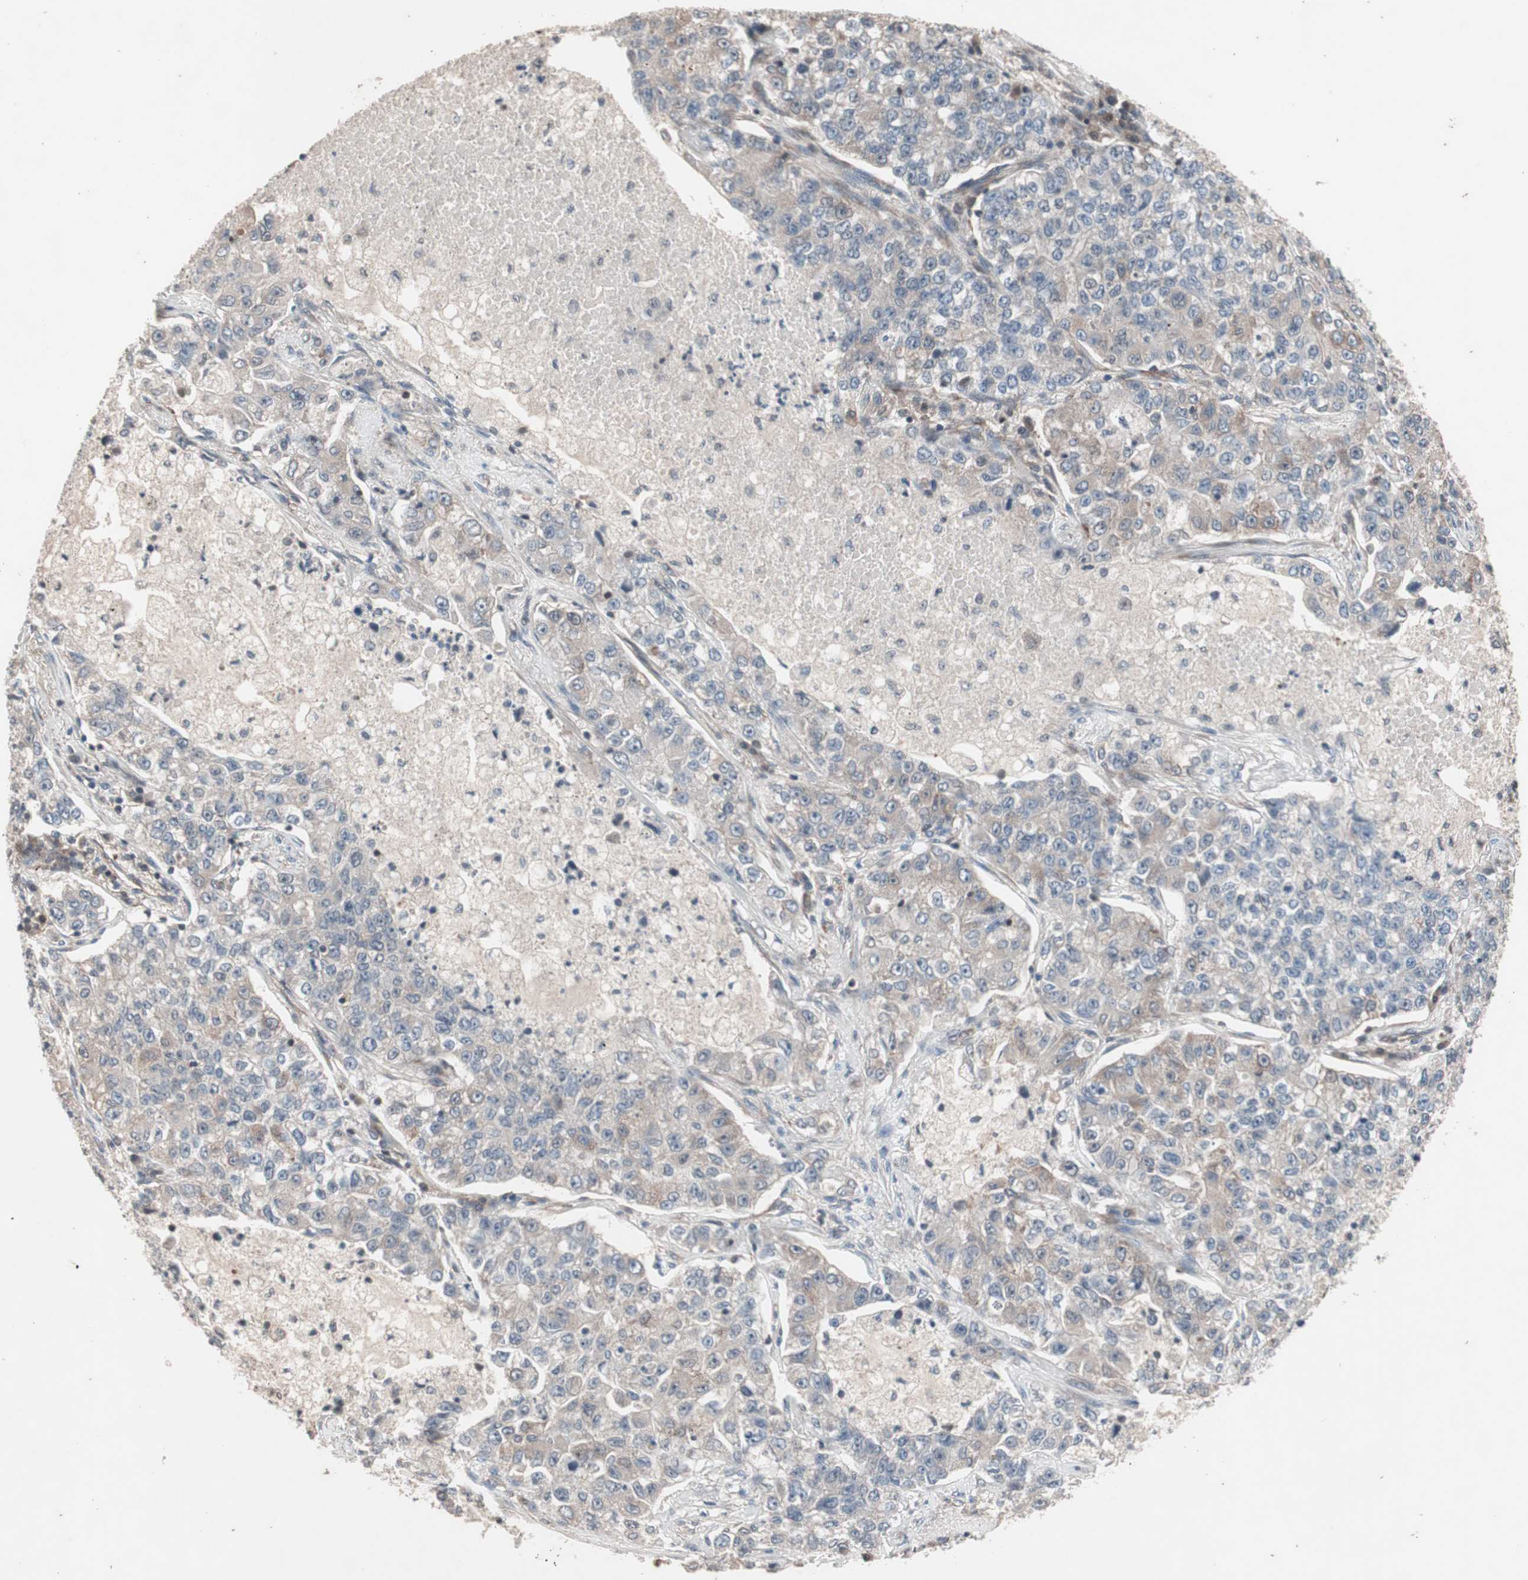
{"staining": {"intensity": "weak", "quantity": "<25%", "location": "cytoplasmic/membranous"}, "tissue": "lung cancer", "cell_type": "Tumor cells", "image_type": "cancer", "snomed": [{"axis": "morphology", "description": "Adenocarcinoma, NOS"}, {"axis": "topography", "description": "Lung"}], "caption": "This is an IHC micrograph of human adenocarcinoma (lung). There is no staining in tumor cells.", "gene": "IRS1", "patient": {"sex": "male", "age": 49}}